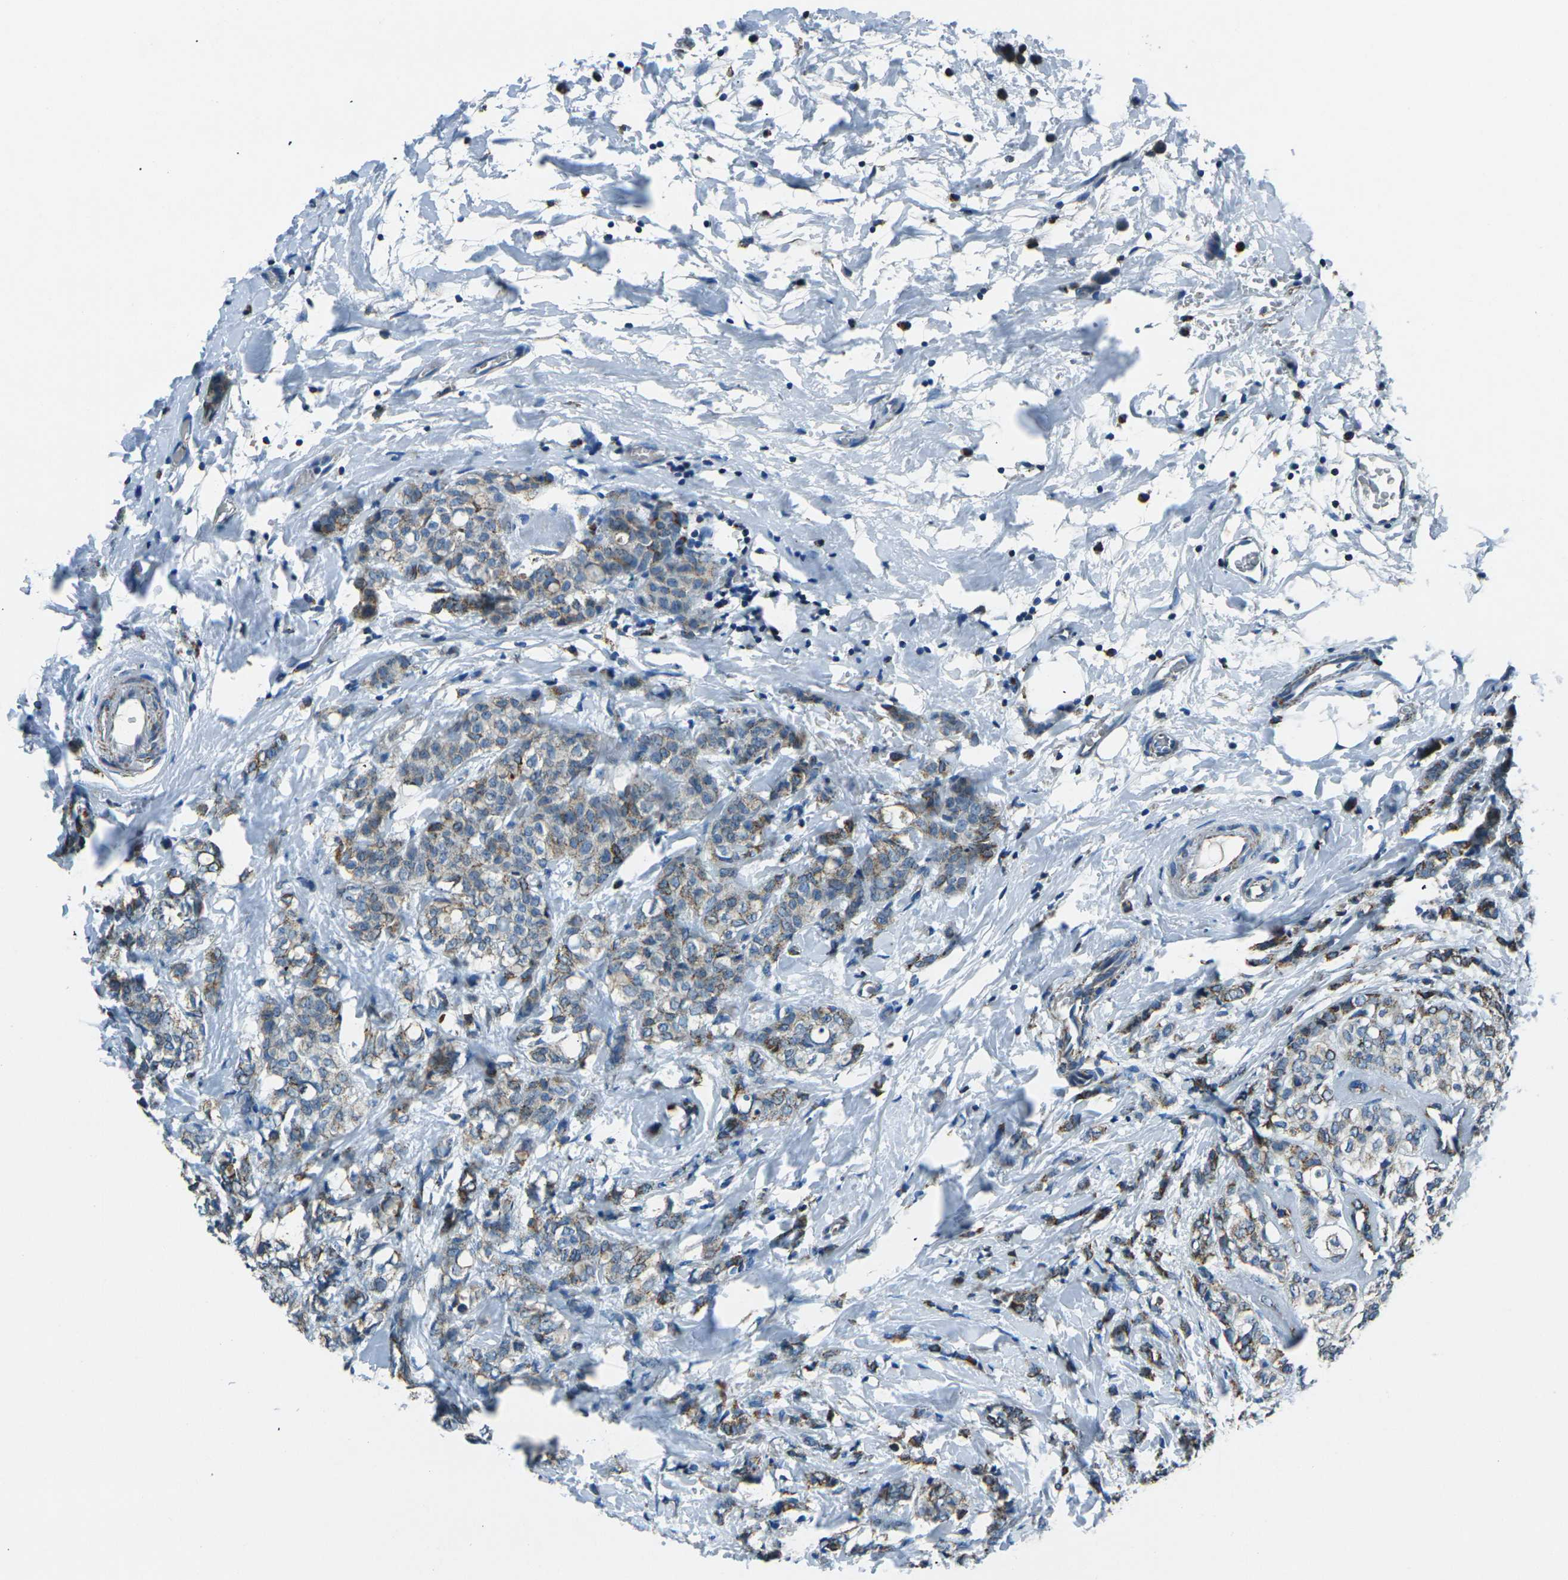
{"staining": {"intensity": "moderate", "quantity": ">75%", "location": "cytoplasmic/membranous"}, "tissue": "breast cancer", "cell_type": "Tumor cells", "image_type": "cancer", "snomed": [{"axis": "morphology", "description": "Lobular carcinoma"}, {"axis": "topography", "description": "Breast"}], "caption": "DAB (3,3'-diaminobenzidine) immunohistochemical staining of human breast lobular carcinoma shows moderate cytoplasmic/membranous protein expression in about >75% of tumor cells. Ihc stains the protein of interest in brown and the nuclei are stained blue.", "gene": "IRF3", "patient": {"sex": "female", "age": 60}}